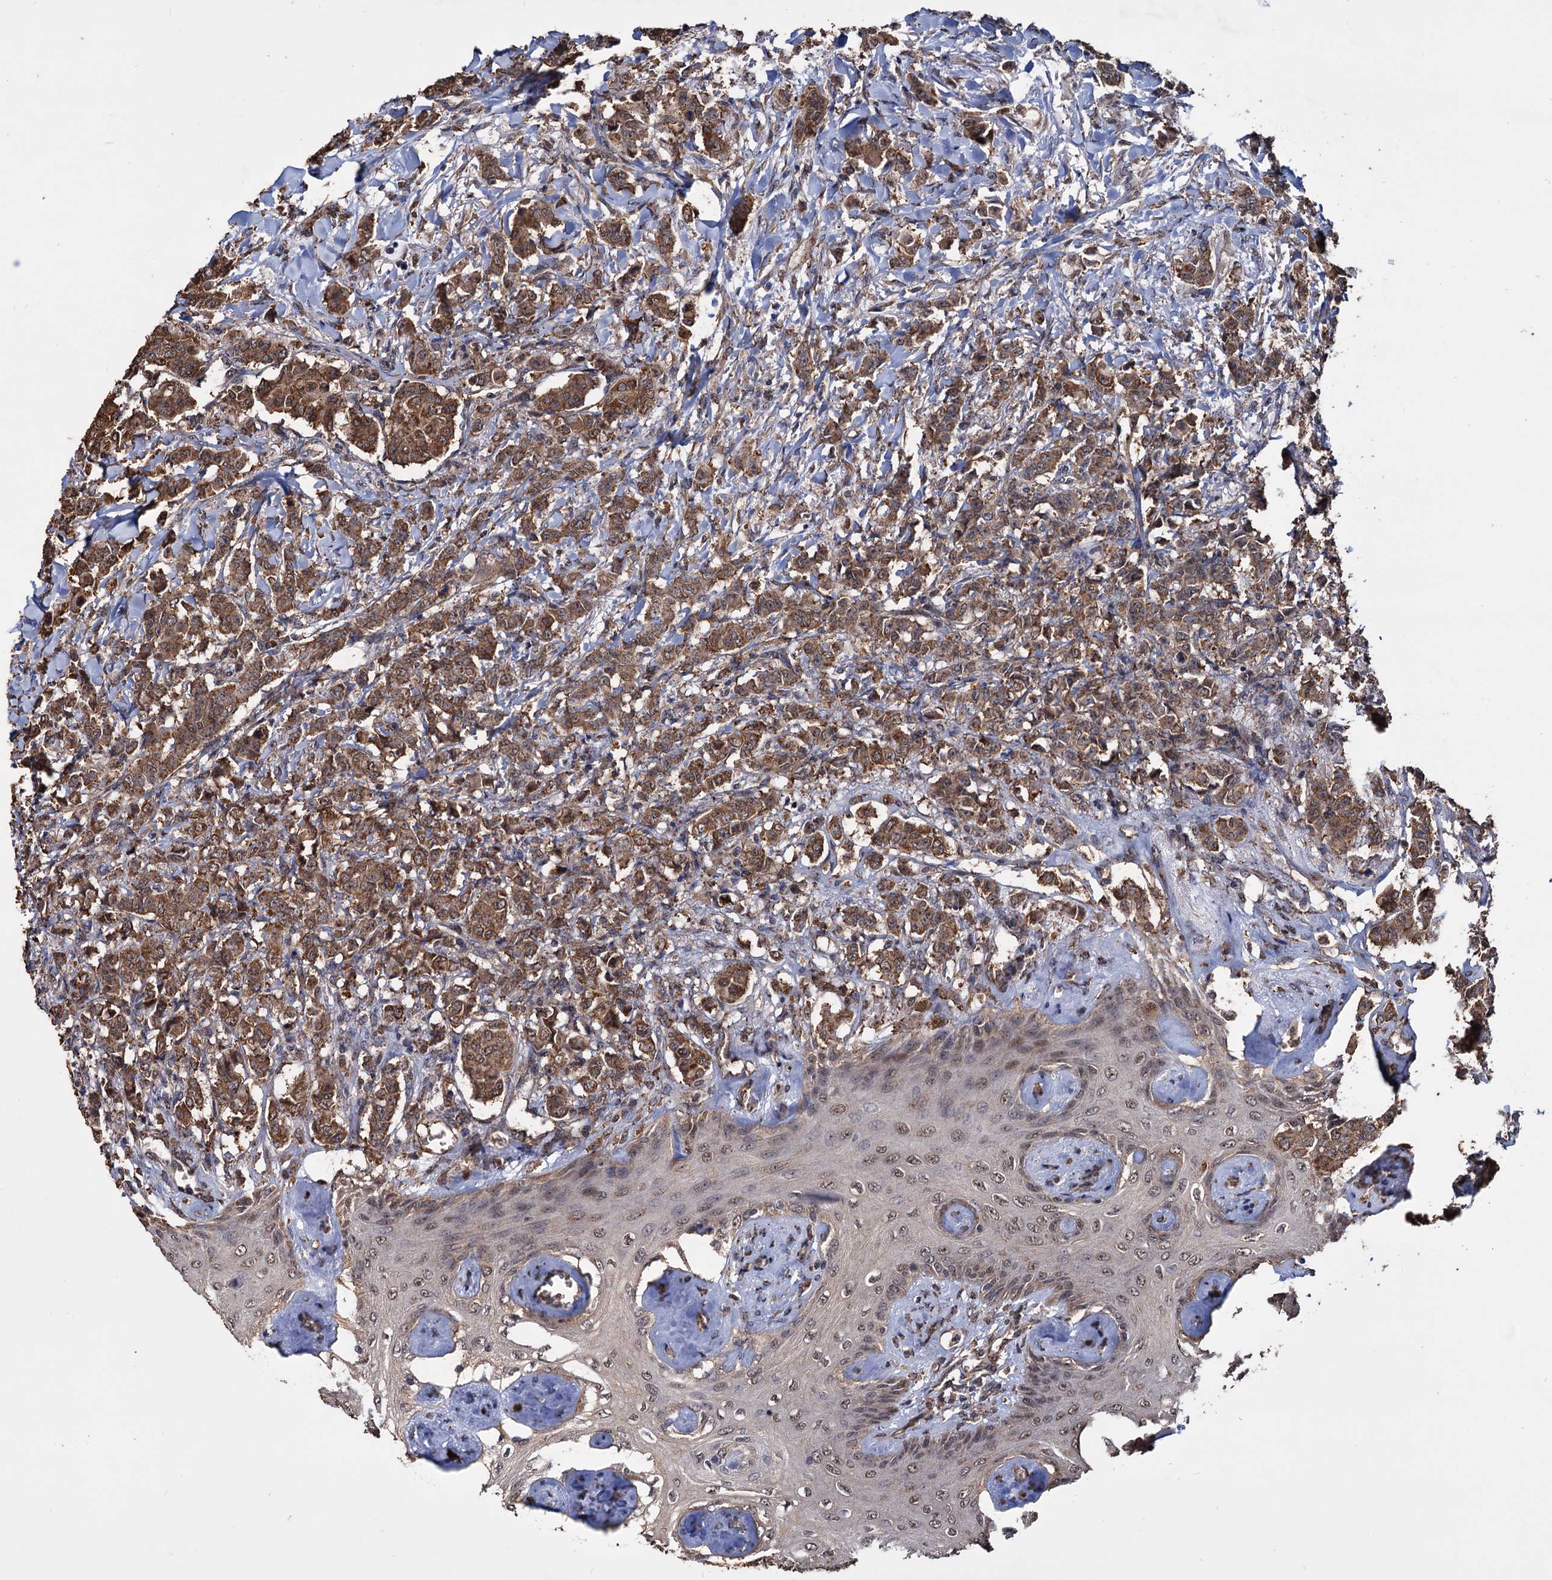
{"staining": {"intensity": "moderate", "quantity": ">75%", "location": "cytoplasmic/membranous"}, "tissue": "breast cancer", "cell_type": "Tumor cells", "image_type": "cancer", "snomed": [{"axis": "morphology", "description": "Duct carcinoma"}, {"axis": "topography", "description": "Breast"}], "caption": "Breast infiltrating ductal carcinoma tissue reveals moderate cytoplasmic/membranous expression in approximately >75% of tumor cells, visualized by immunohistochemistry.", "gene": "TBC1D12", "patient": {"sex": "female", "age": 40}}